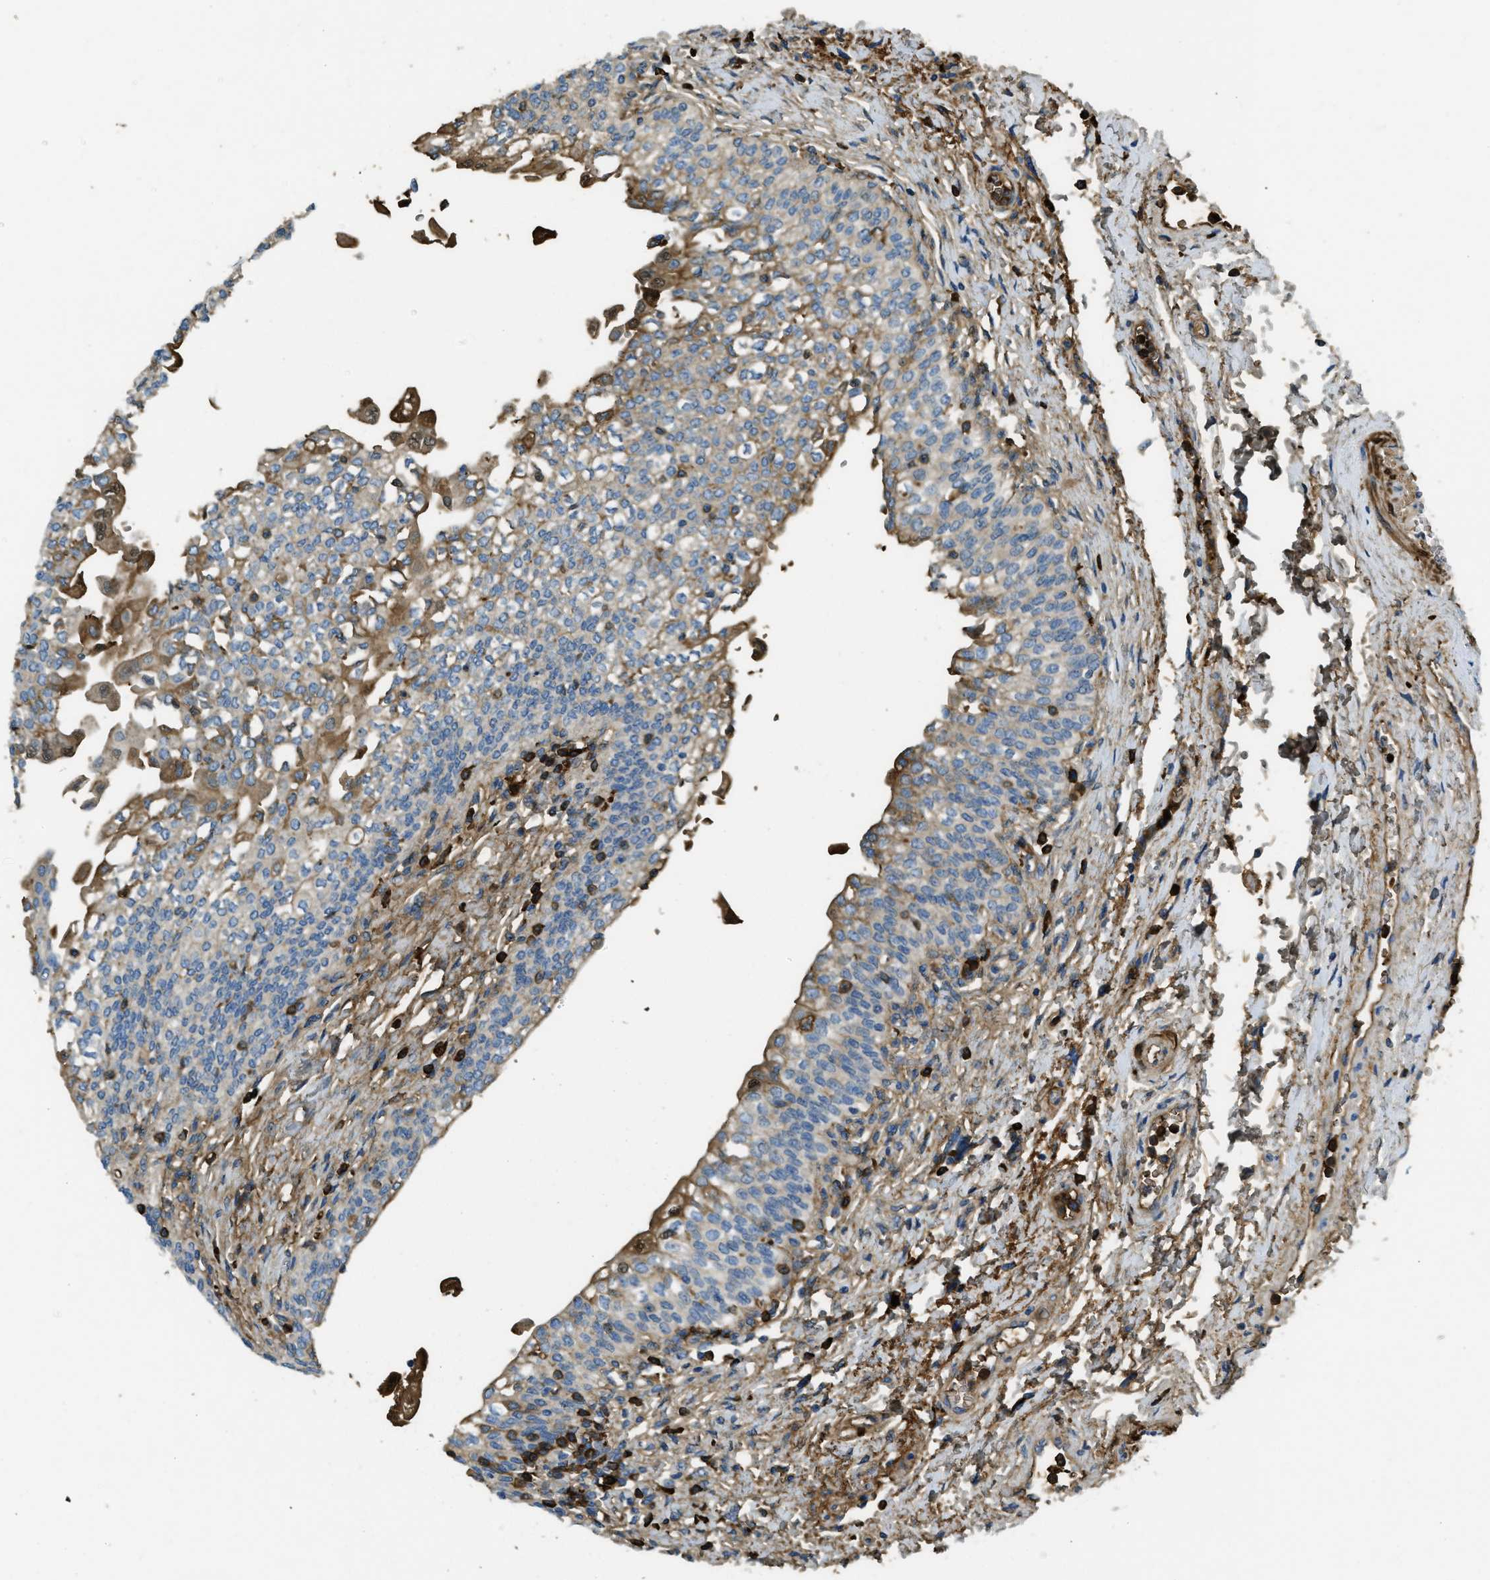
{"staining": {"intensity": "moderate", "quantity": ">75%", "location": "cytoplasmic/membranous"}, "tissue": "urinary bladder", "cell_type": "Urothelial cells", "image_type": "normal", "snomed": [{"axis": "morphology", "description": "Normal tissue, NOS"}, {"axis": "topography", "description": "Urinary bladder"}], "caption": "IHC micrograph of benign urinary bladder: urinary bladder stained using immunohistochemistry (IHC) reveals medium levels of moderate protein expression localized specifically in the cytoplasmic/membranous of urothelial cells, appearing as a cytoplasmic/membranous brown color.", "gene": "PRTN3", "patient": {"sex": "male", "age": 55}}